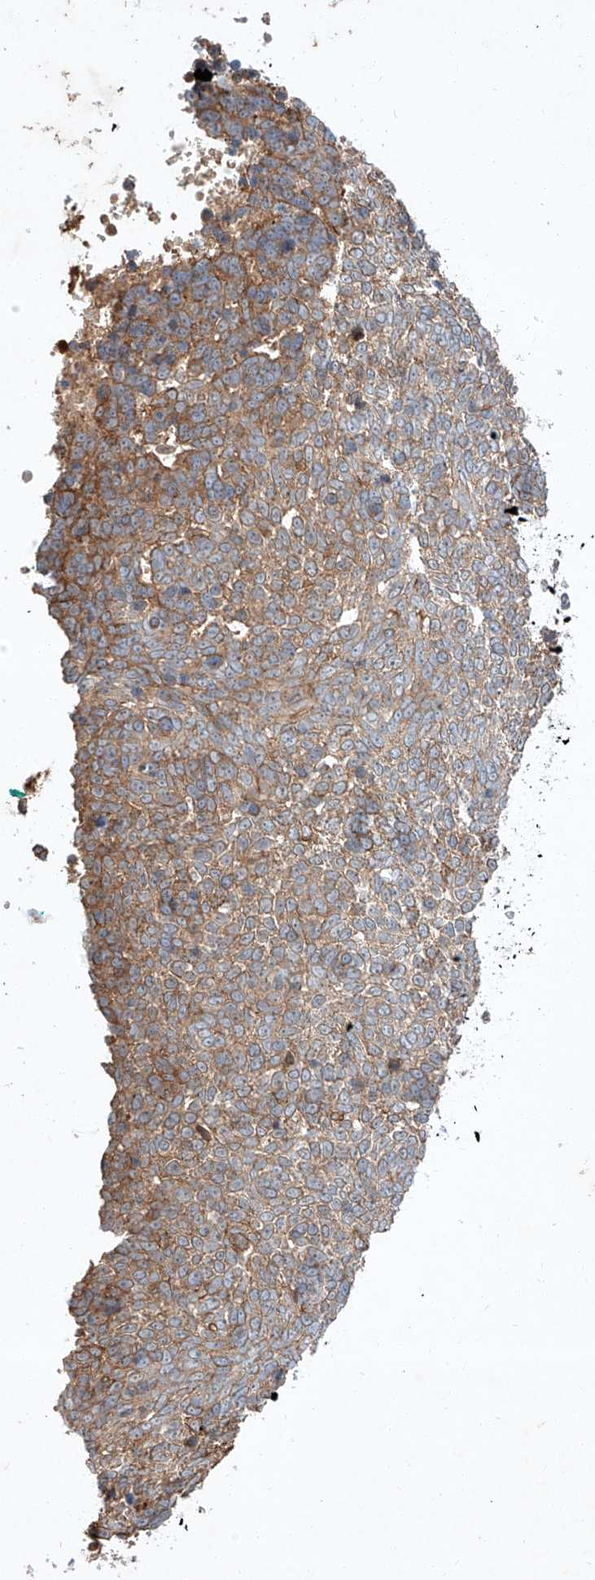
{"staining": {"intensity": "moderate", "quantity": ">75%", "location": "cytoplasmic/membranous"}, "tissue": "skin cancer", "cell_type": "Tumor cells", "image_type": "cancer", "snomed": [{"axis": "morphology", "description": "Basal cell carcinoma"}, {"axis": "topography", "description": "Skin"}], "caption": "Immunohistochemical staining of skin cancer (basal cell carcinoma) demonstrates medium levels of moderate cytoplasmic/membranous protein positivity in about >75% of tumor cells.", "gene": "ARHGAP33", "patient": {"sex": "female", "age": 81}}